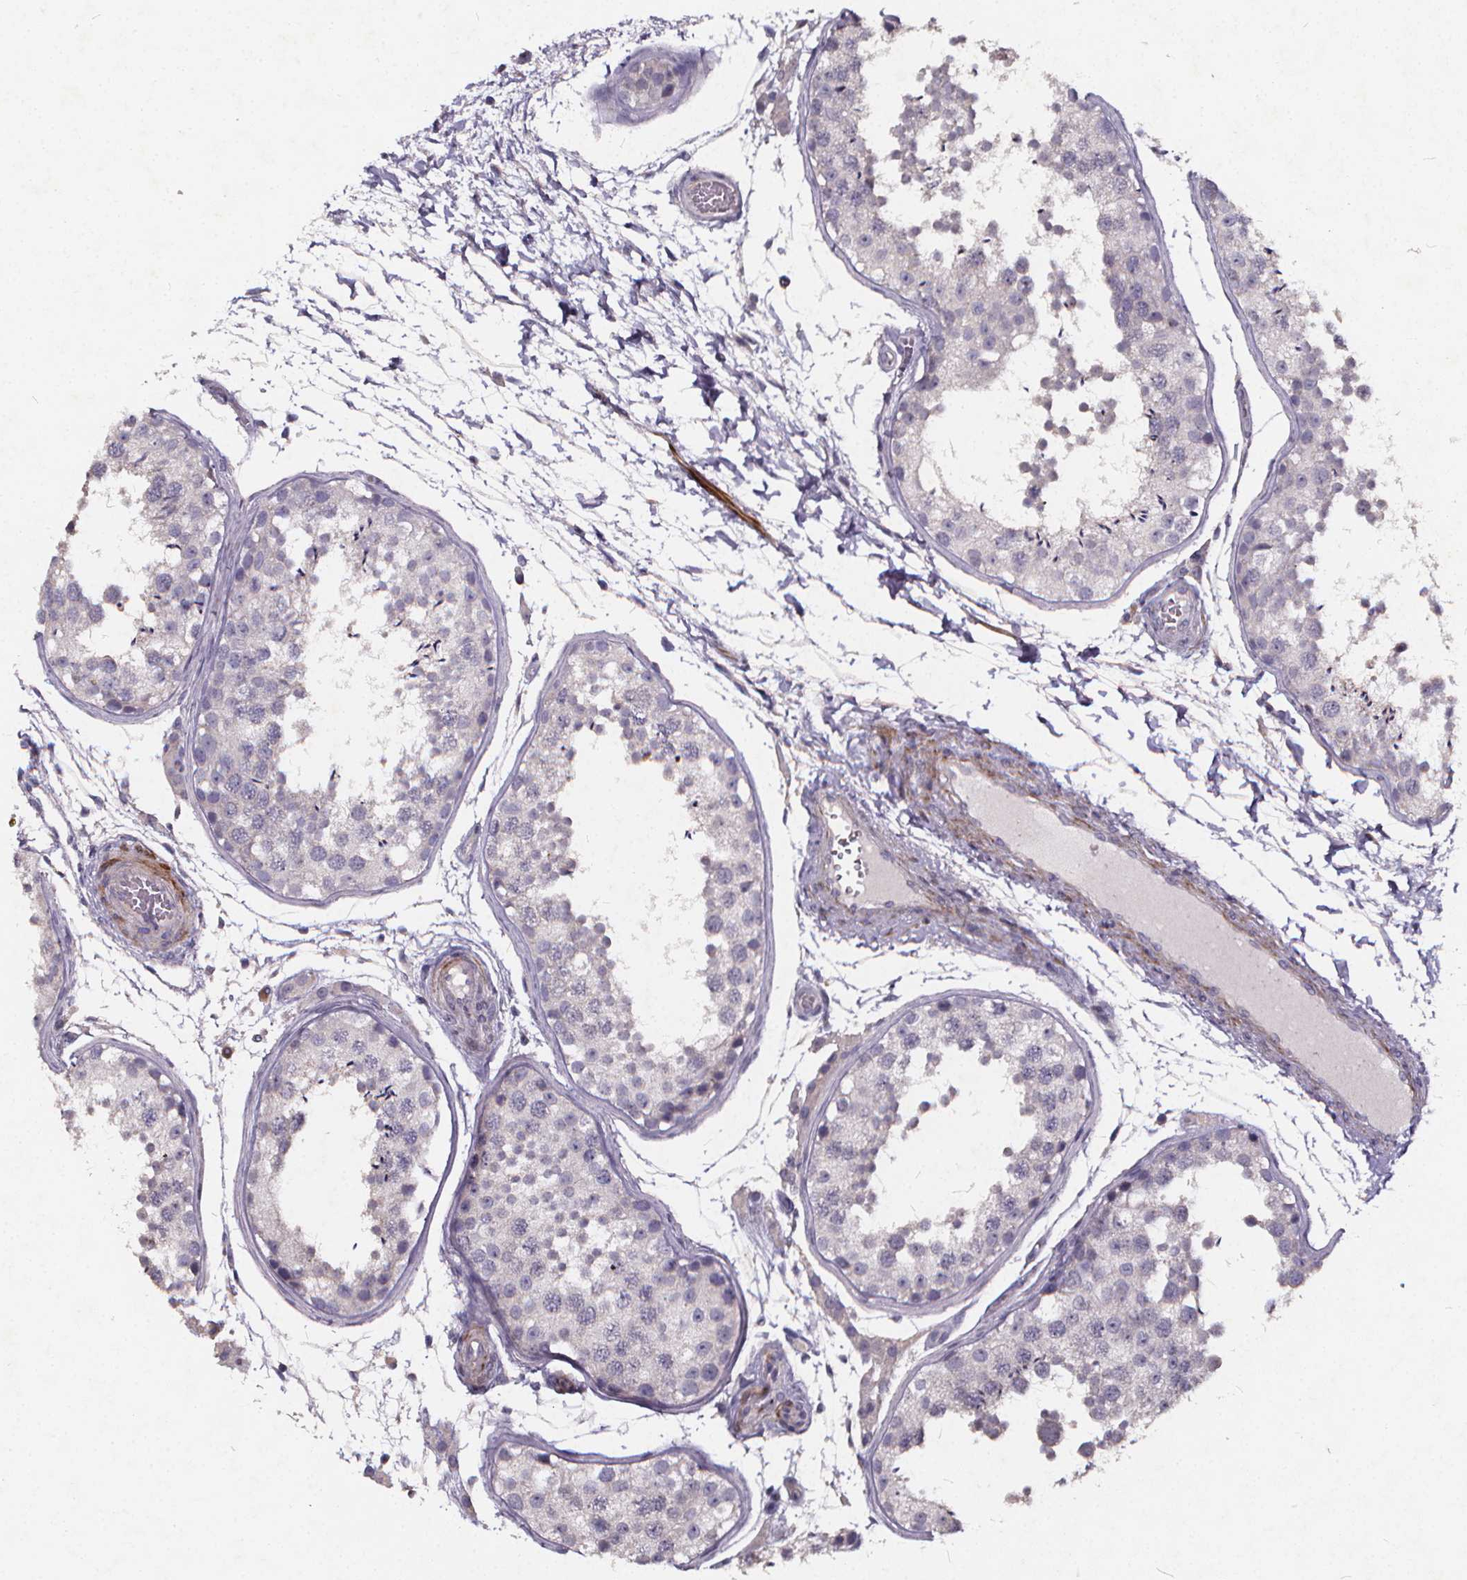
{"staining": {"intensity": "negative", "quantity": "none", "location": "none"}, "tissue": "testis", "cell_type": "Cells in seminiferous ducts", "image_type": "normal", "snomed": [{"axis": "morphology", "description": "Normal tissue, NOS"}, {"axis": "topography", "description": "Testis"}], "caption": "Photomicrograph shows no significant protein staining in cells in seminiferous ducts of normal testis.", "gene": "TSPAN14", "patient": {"sex": "male", "age": 29}}